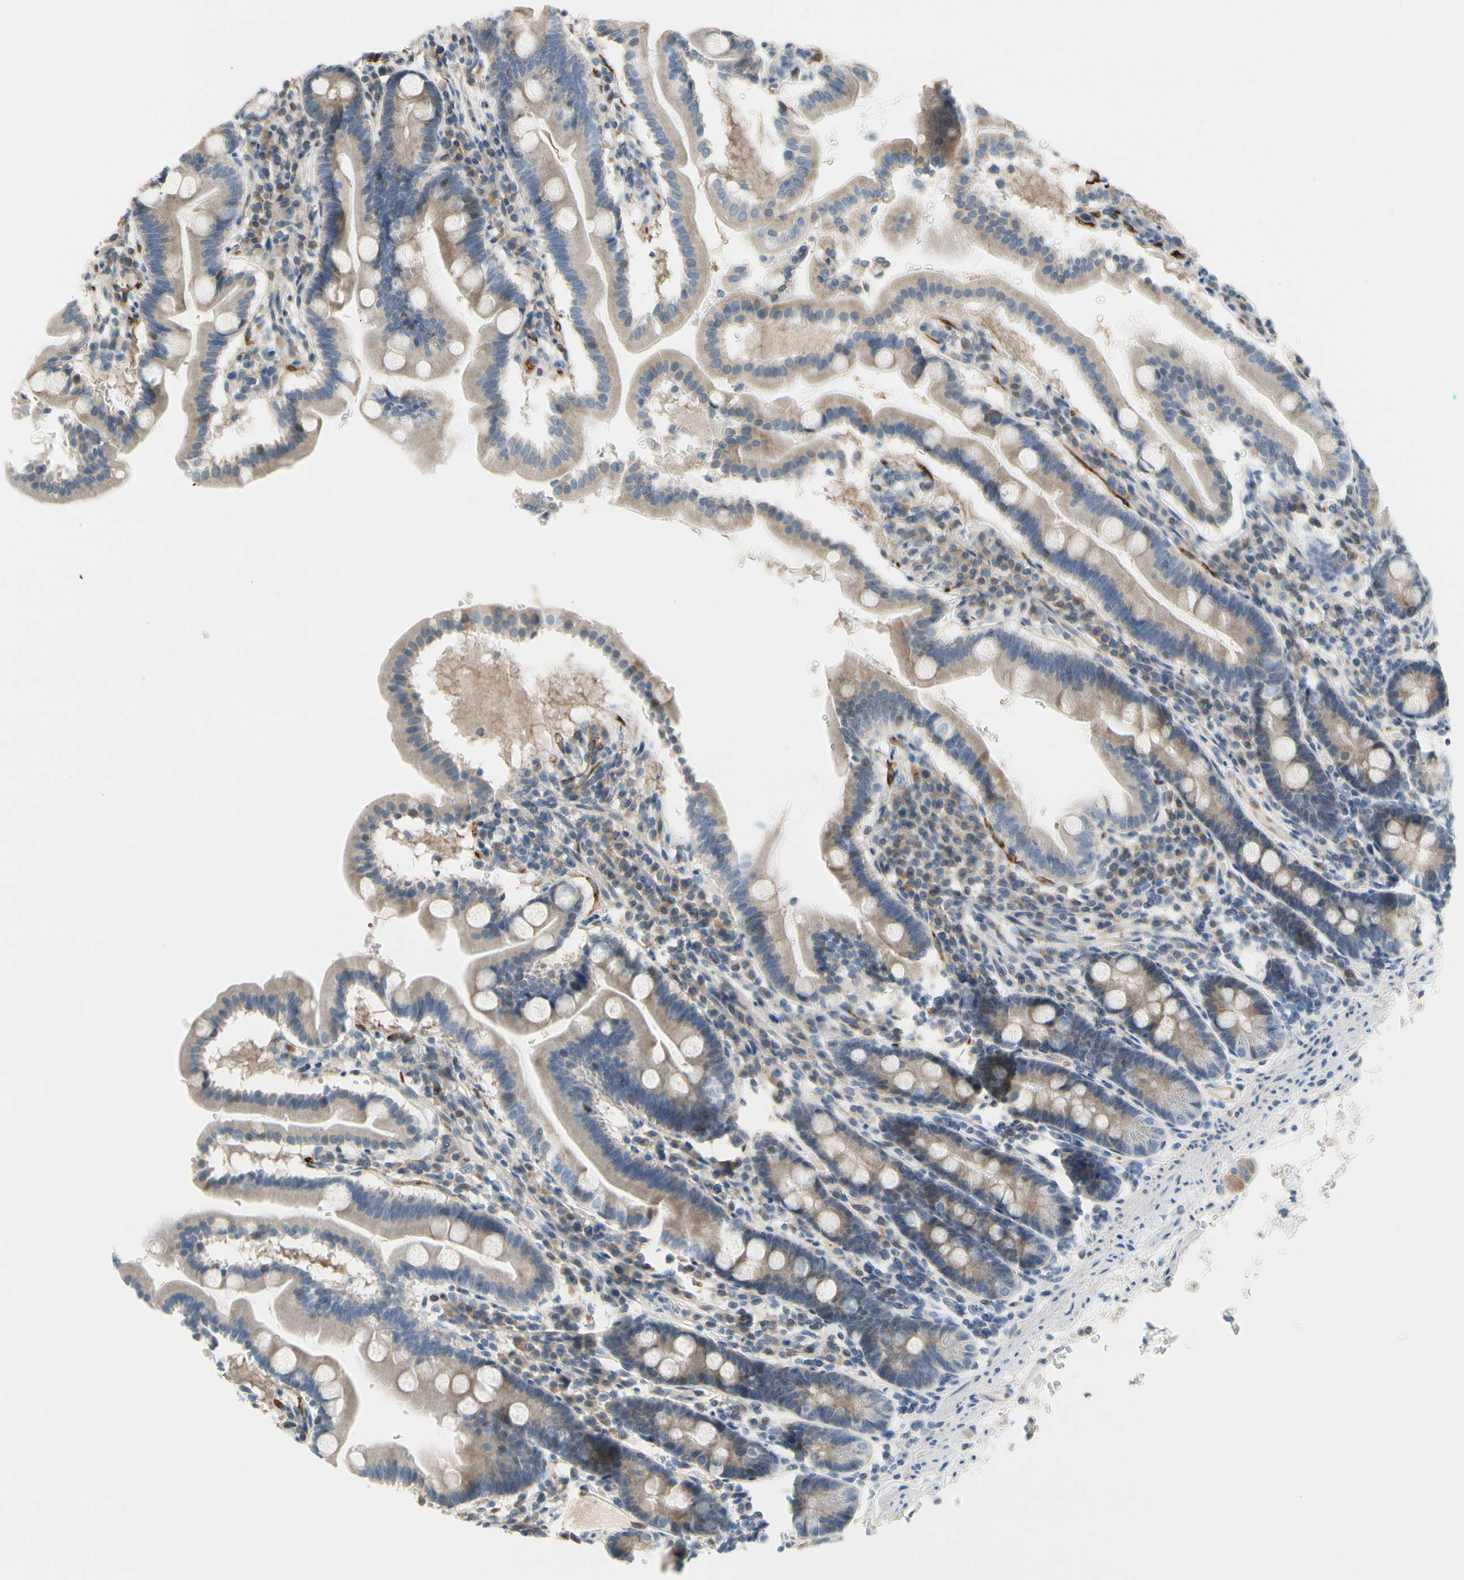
{"staining": {"intensity": "weak", "quantity": ">75%", "location": "cytoplasmic/membranous"}, "tissue": "duodenum", "cell_type": "Glandular cells", "image_type": "normal", "snomed": [{"axis": "morphology", "description": "Normal tissue, NOS"}, {"axis": "topography", "description": "Duodenum"}], "caption": "This micrograph displays unremarkable duodenum stained with IHC to label a protein in brown. The cytoplasmic/membranous of glandular cells show weak positivity for the protein. Nuclei are counter-stained blue.", "gene": "CFAP36", "patient": {"sex": "male", "age": 50}}